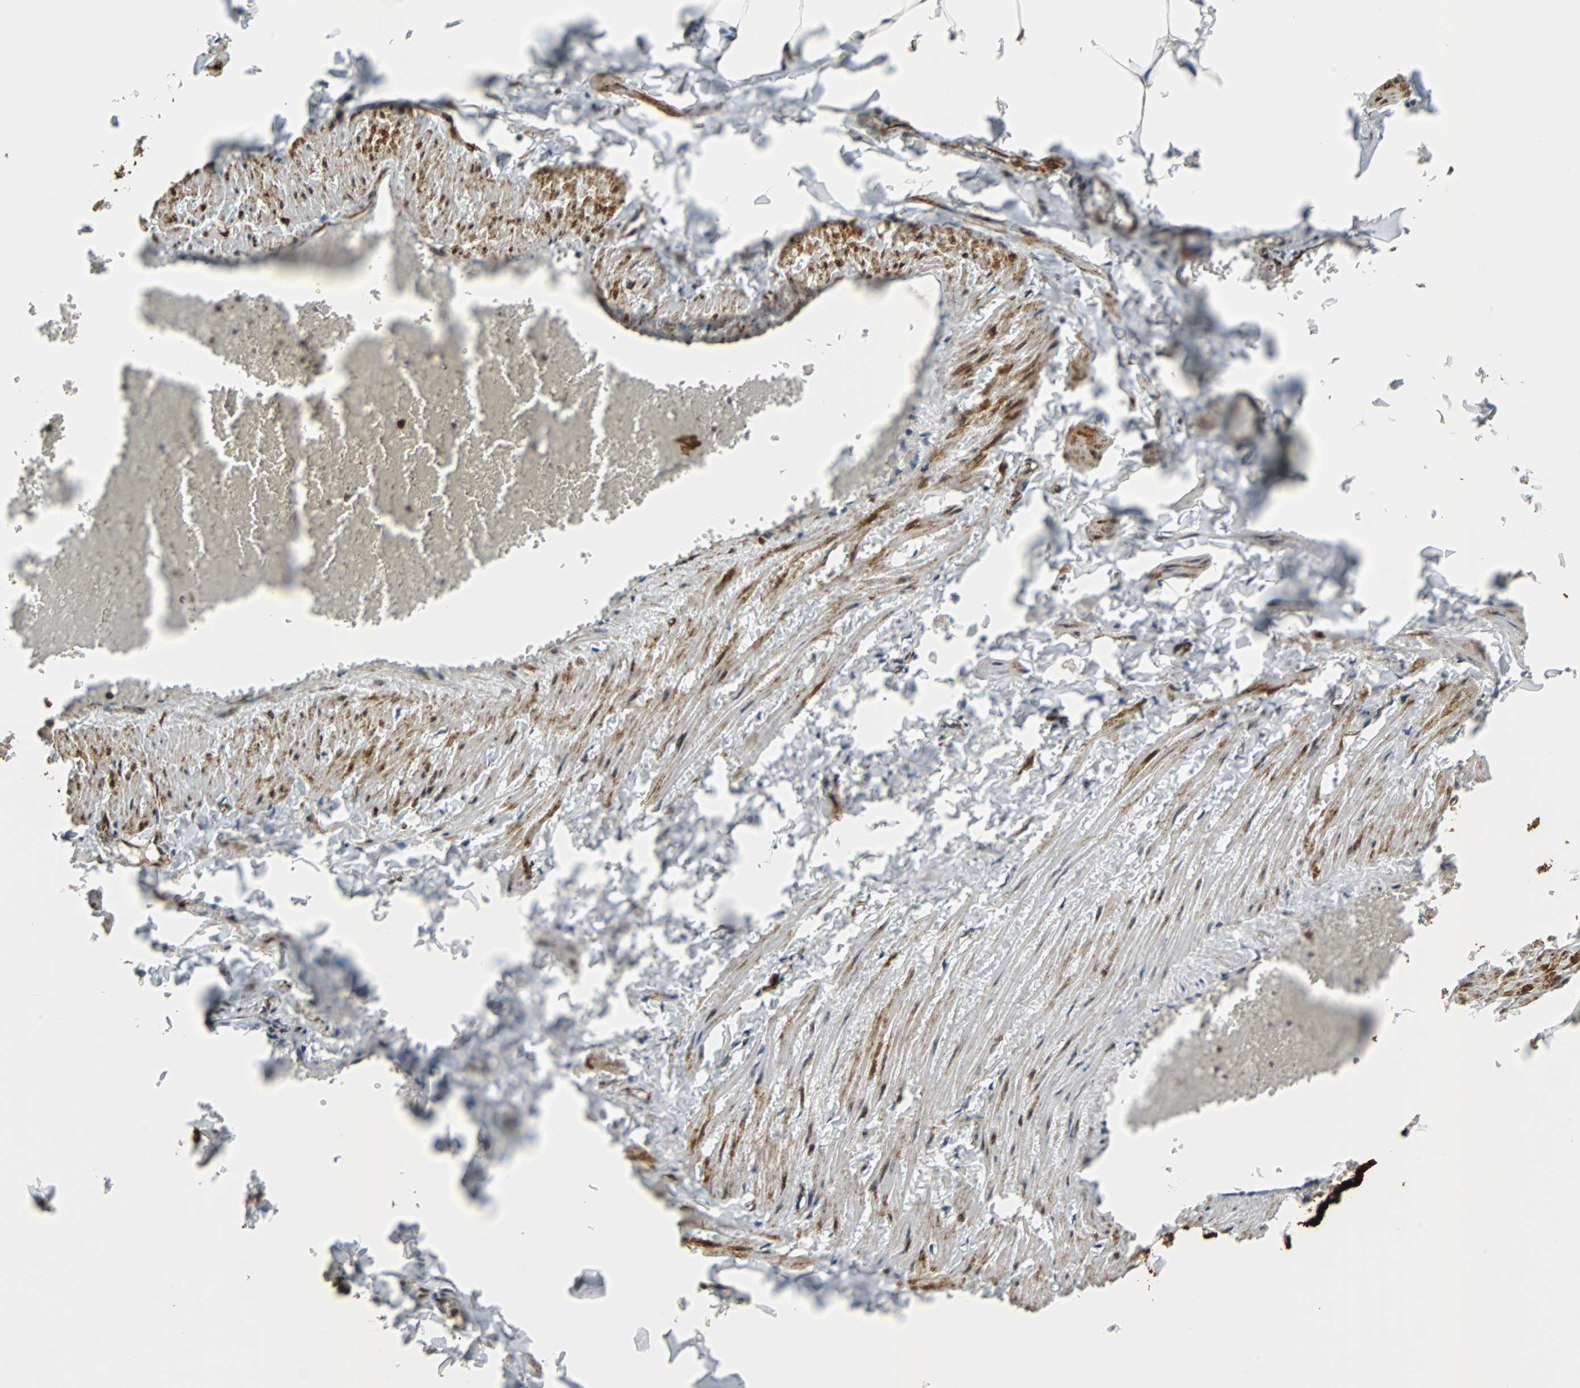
{"staining": {"intensity": "strong", "quantity": ">75%", "location": "cytoplasmic/membranous"}, "tissue": "adipose tissue", "cell_type": "Adipocytes", "image_type": "normal", "snomed": [{"axis": "morphology", "description": "Normal tissue, NOS"}, {"axis": "topography", "description": "Vascular tissue"}], "caption": "A high-resolution photomicrograph shows immunohistochemistry (IHC) staining of unremarkable adipose tissue, which shows strong cytoplasmic/membranous expression in approximately >75% of adipocytes.", "gene": "TUBA4A", "patient": {"sex": "male", "age": 41}}